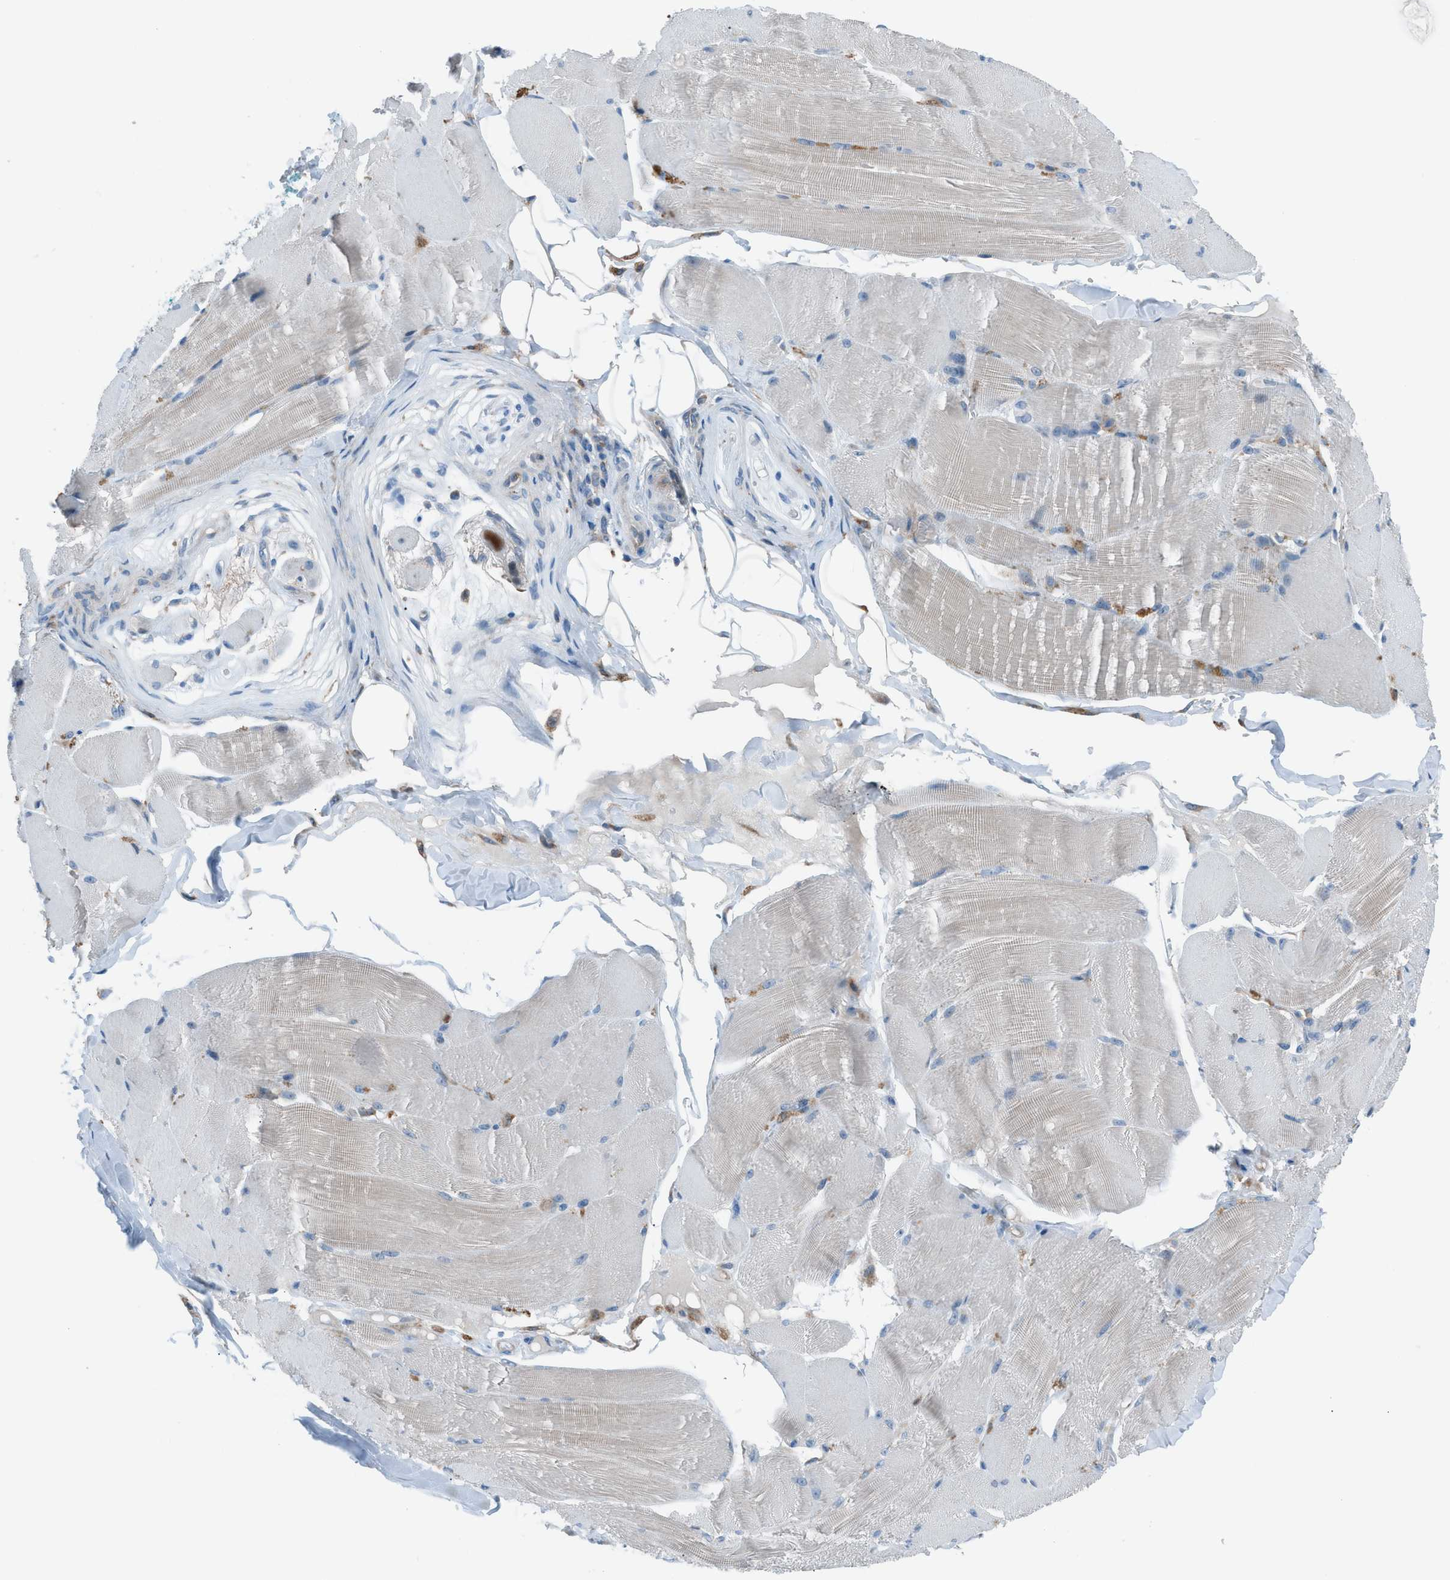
{"staining": {"intensity": "weak", "quantity": "<25%", "location": "cytoplasmic/membranous"}, "tissue": "skeletal muscle", "cell_type": "Myocytes", "image_type": "normal", "snomed": [{"axis": "morphology", "description": "Normal tissue, NOS"}, {"axis": "topography", "description": "Skin"}, {"axis": "topography", "description": "Skeletal muscle"}], "caption": "Immunohistochemistry (IHC) histopathology image of benign human skeletal muscle stained for a protein (brown), which shows no positivity in myocytes.", "gene": "HEG1", "patient": {"sex": "male", "age": 83}}